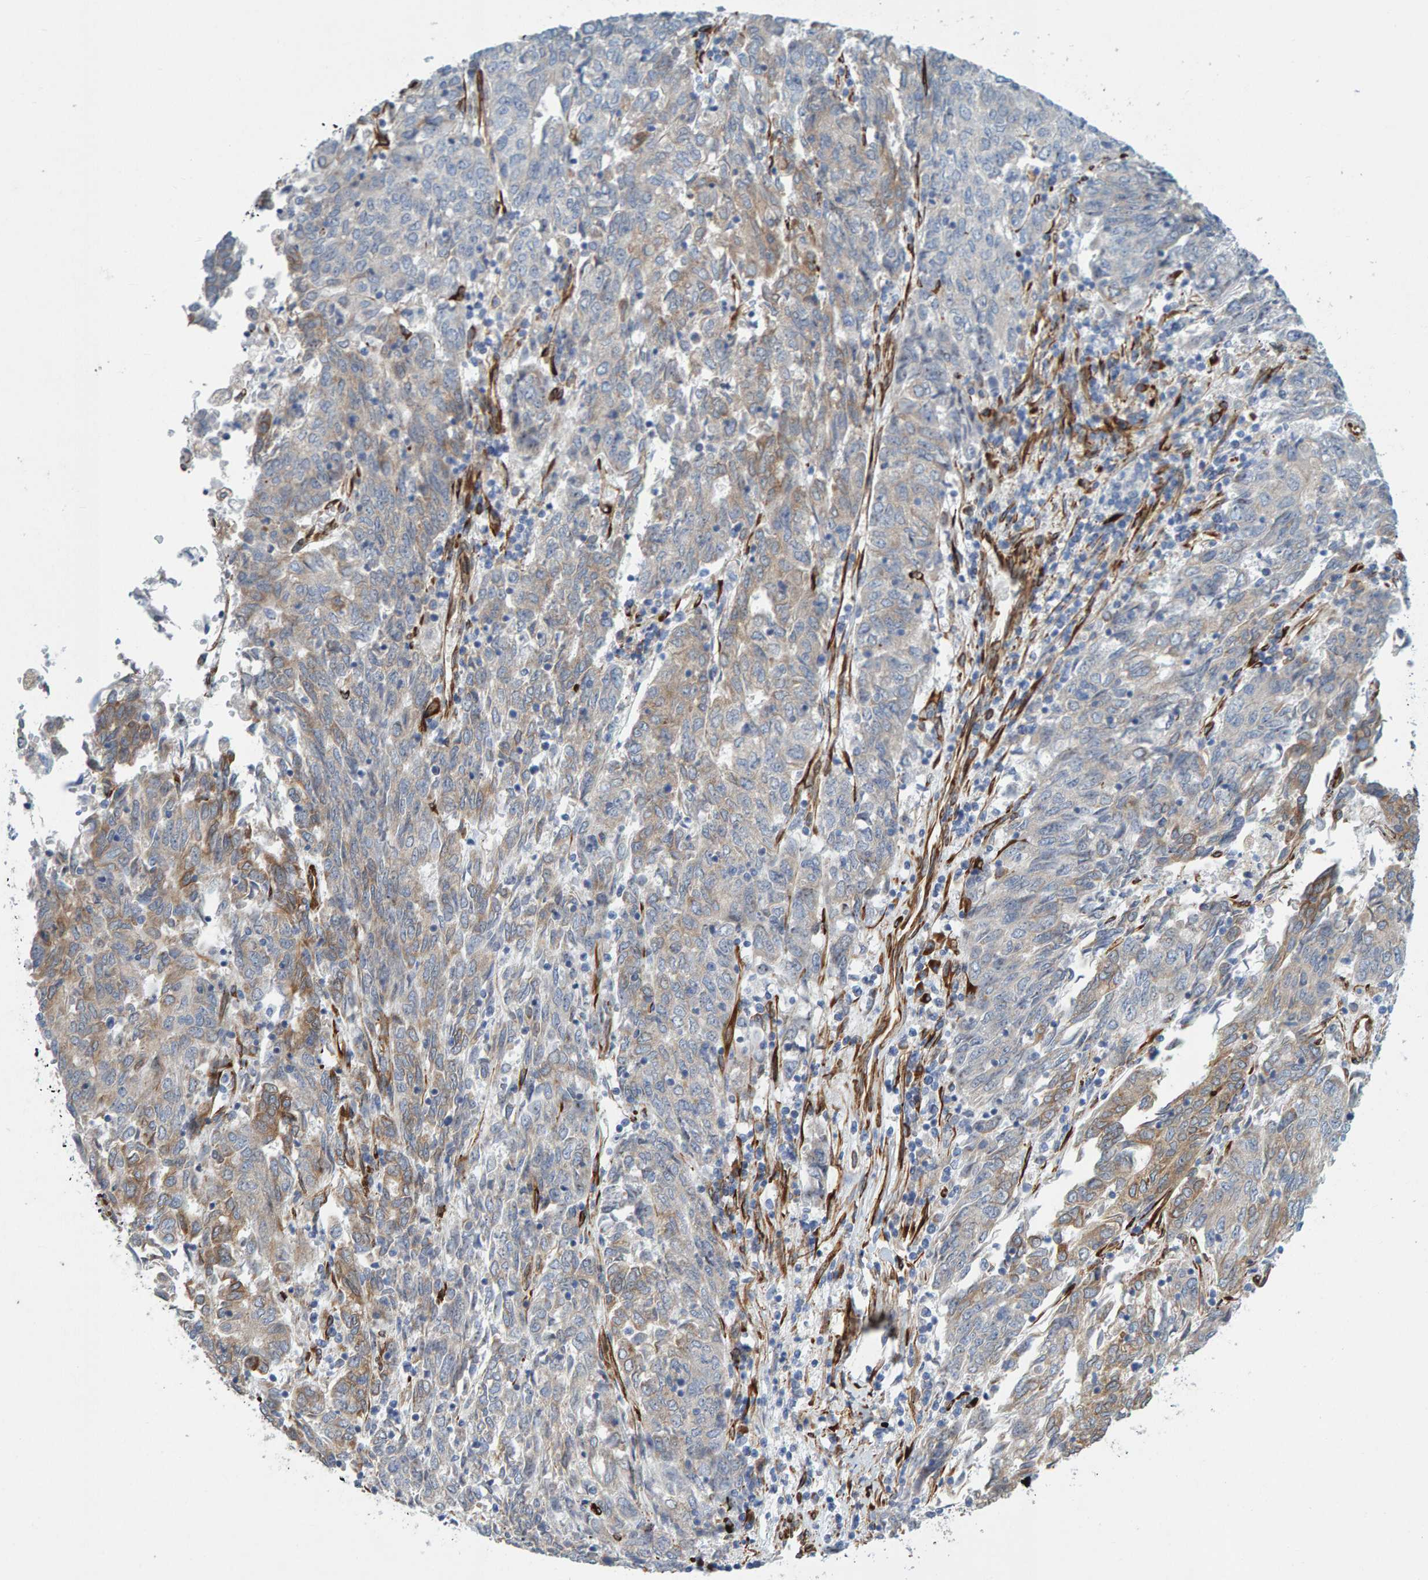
{"staining": {"intensity": "weak", "quantity": "25%-75%", "location": "cytoplasmic/membranous"}, "tissue": "endometrial cancer", "cell_type": "Tumor cells", "image_type": "cancer", "snomed": [{"axis": "morphology", "description": "Adenocarcinoma, NOS"}, {"axis": "topography", "description": "Endometrium"}], "caption": "Immunohistochemical staining of endometrial cancer demonstrates low levels of weak cytoplasmic/membranous staining in about 25%-75% of tumor cells.", "gene": "MMP16", "patient": {"sex": "female", "age": 80}}